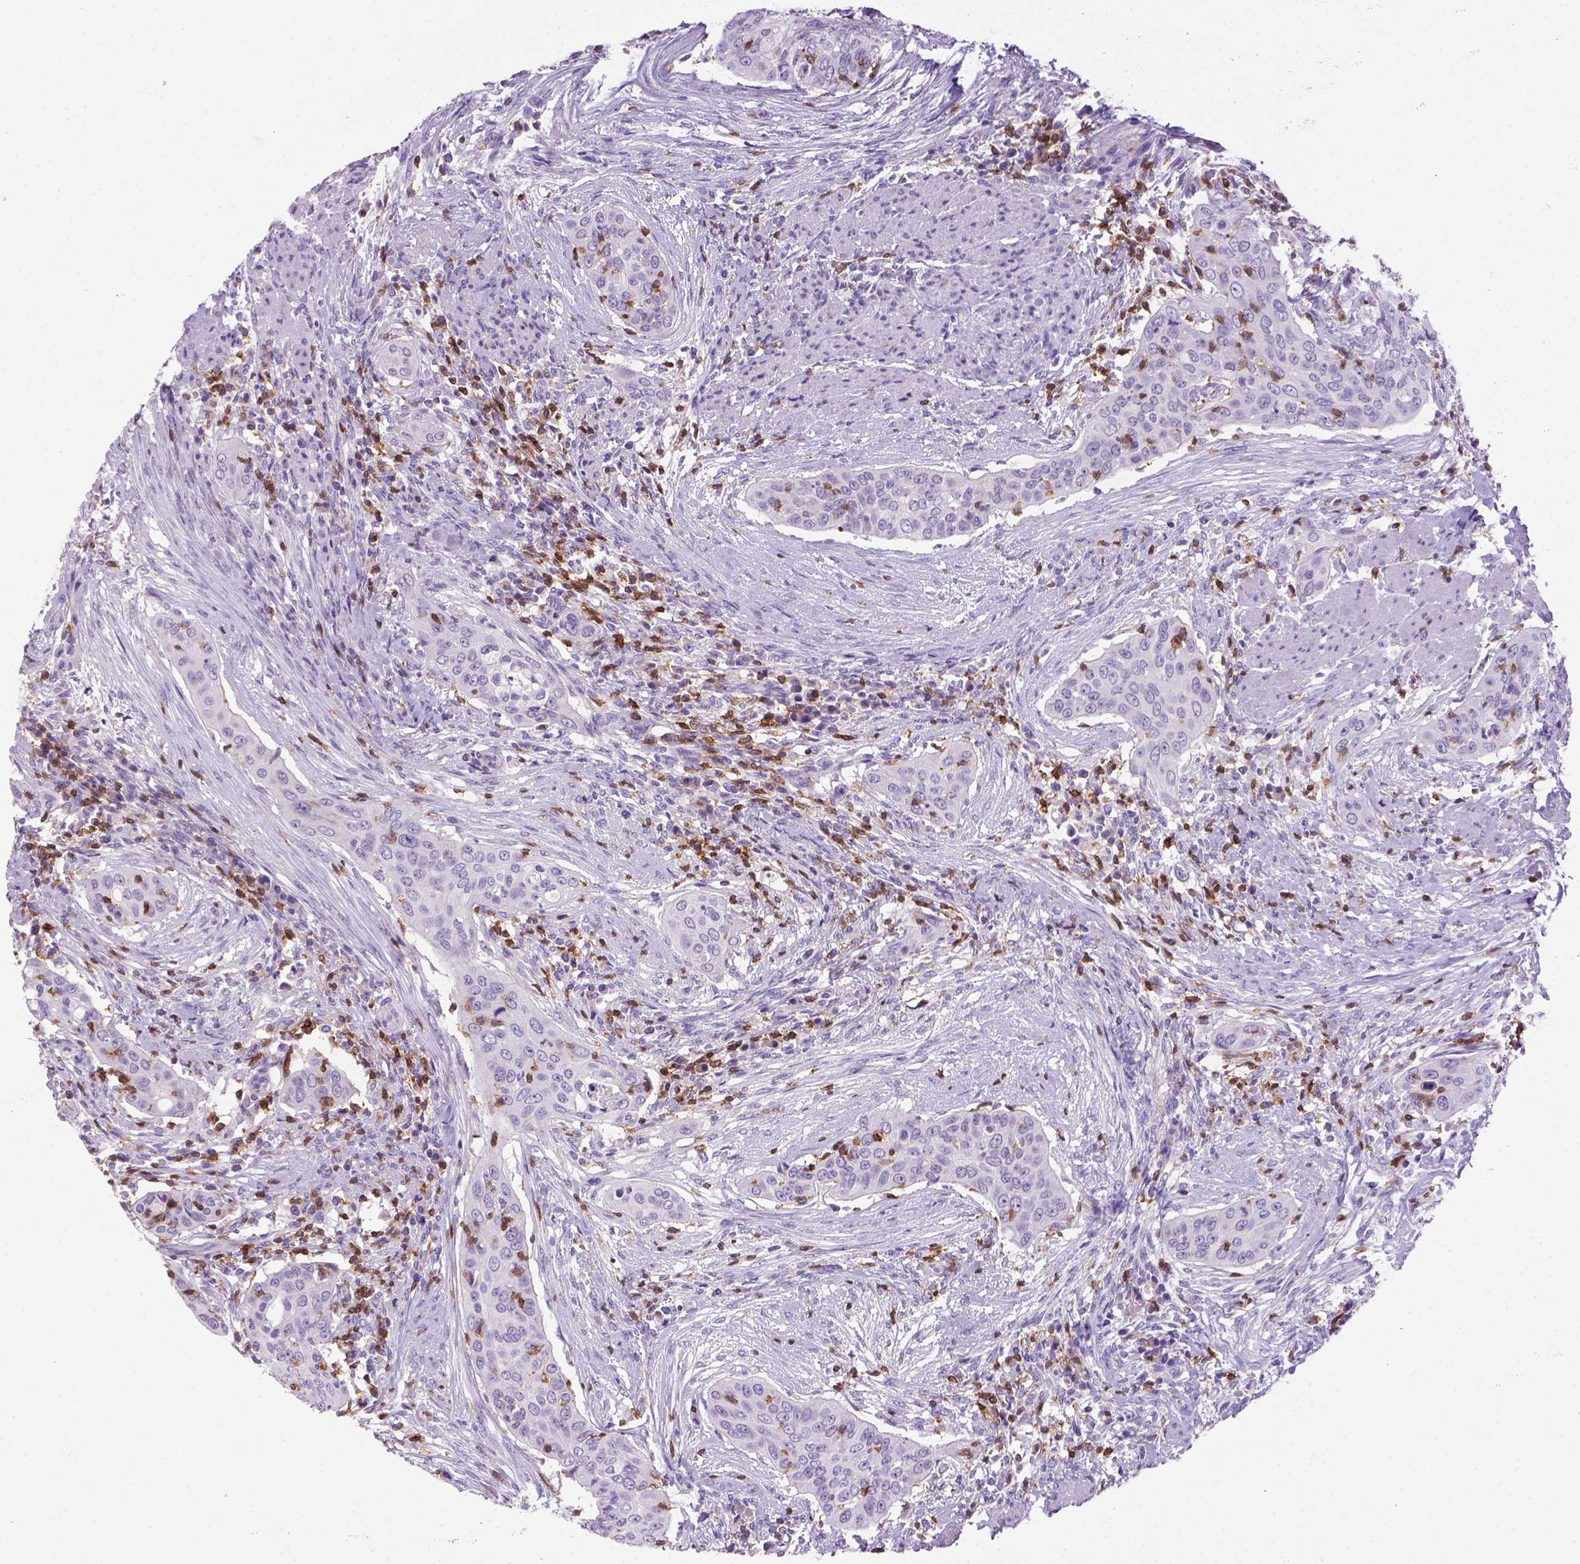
{"staining": {"intensity": "negative", "quantity": "none", "location": "none"}, "tissue": "urothelial cancer", "cell_type": "Tumor cells", "image_type": "cancer", "snomed": [{"axis": "morphology", "description": "Urothelial carcinoma, High grade"}, {"axis": "topography", "description": "Urinary bladder"}], "caption": "A high-resolution image shows IHC staining of urothelial cancer, which demonstrates no significant positivity in tumor cells. Brightfield microscopy of IHC stained with DAB (3,3'-diaminobenzidine) (brown) and hematoxylin (blue), captured at high magnification.", "gene": "CD3E", "patient": {"sex": "male", "age": 82}}